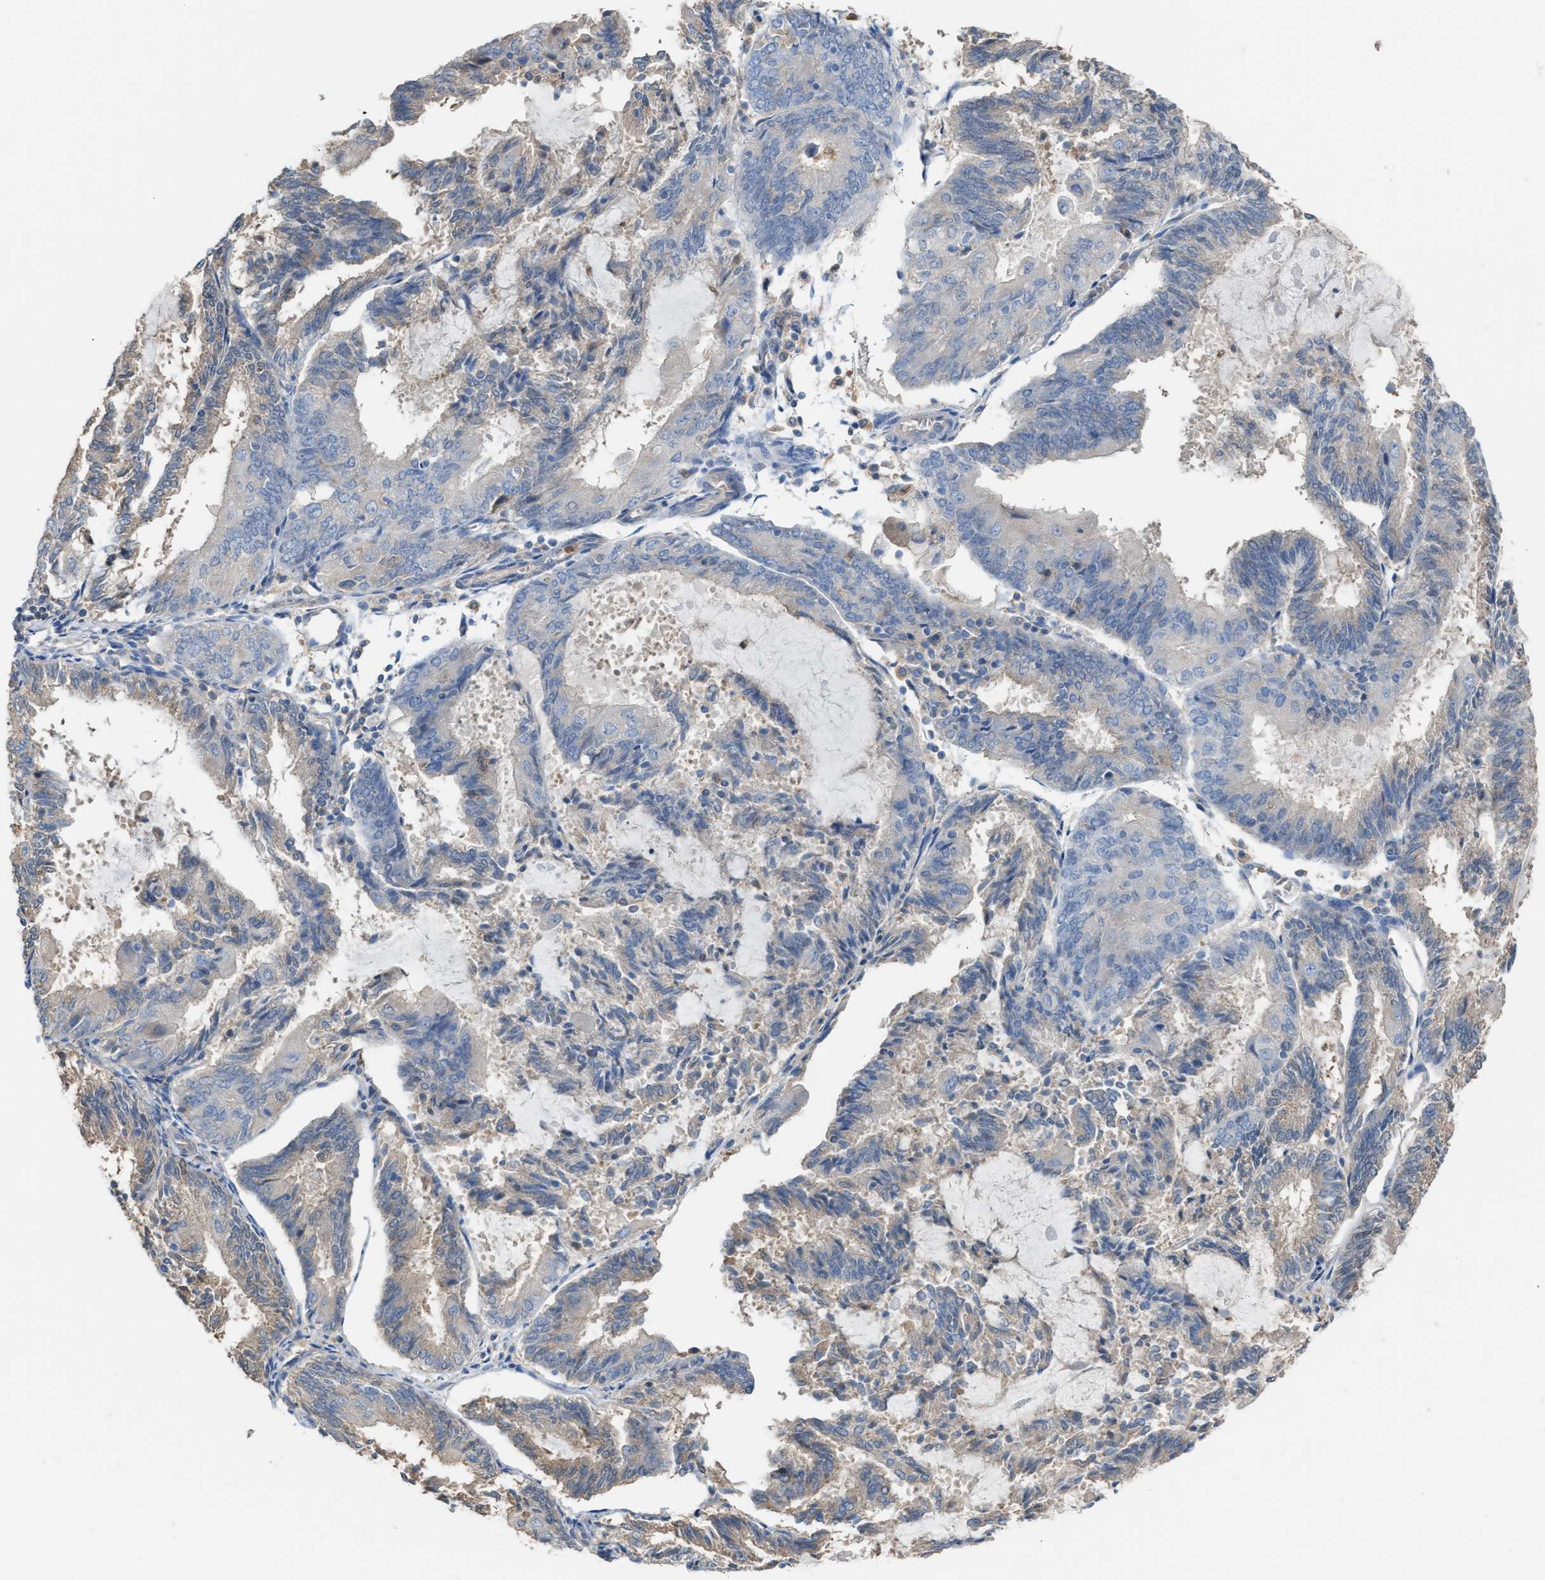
{"staining": {"intensity": "negative", "quantity": "none", "location": "none"}, "tissue": "endometrial cancer", "cell_type": "Tumor cells", "image_type": "cancer", "snomed": [{"axis": "morphology", "description": "Adenocarcinoma, NOS"}, {"axis": "topography", "description": "Endometrium"}], "caption": "A high-resolution micrograph shows immunohistochemistry staining of endometrial cancer, which reveals no significant expression in tumor cells. Brightfield microscopy of IHC stained with DAB (brown) and hematoxylin (blue), captured at high magnification.", "gene": "NQO2", "patient": {"sex": "female", "age": 81}}